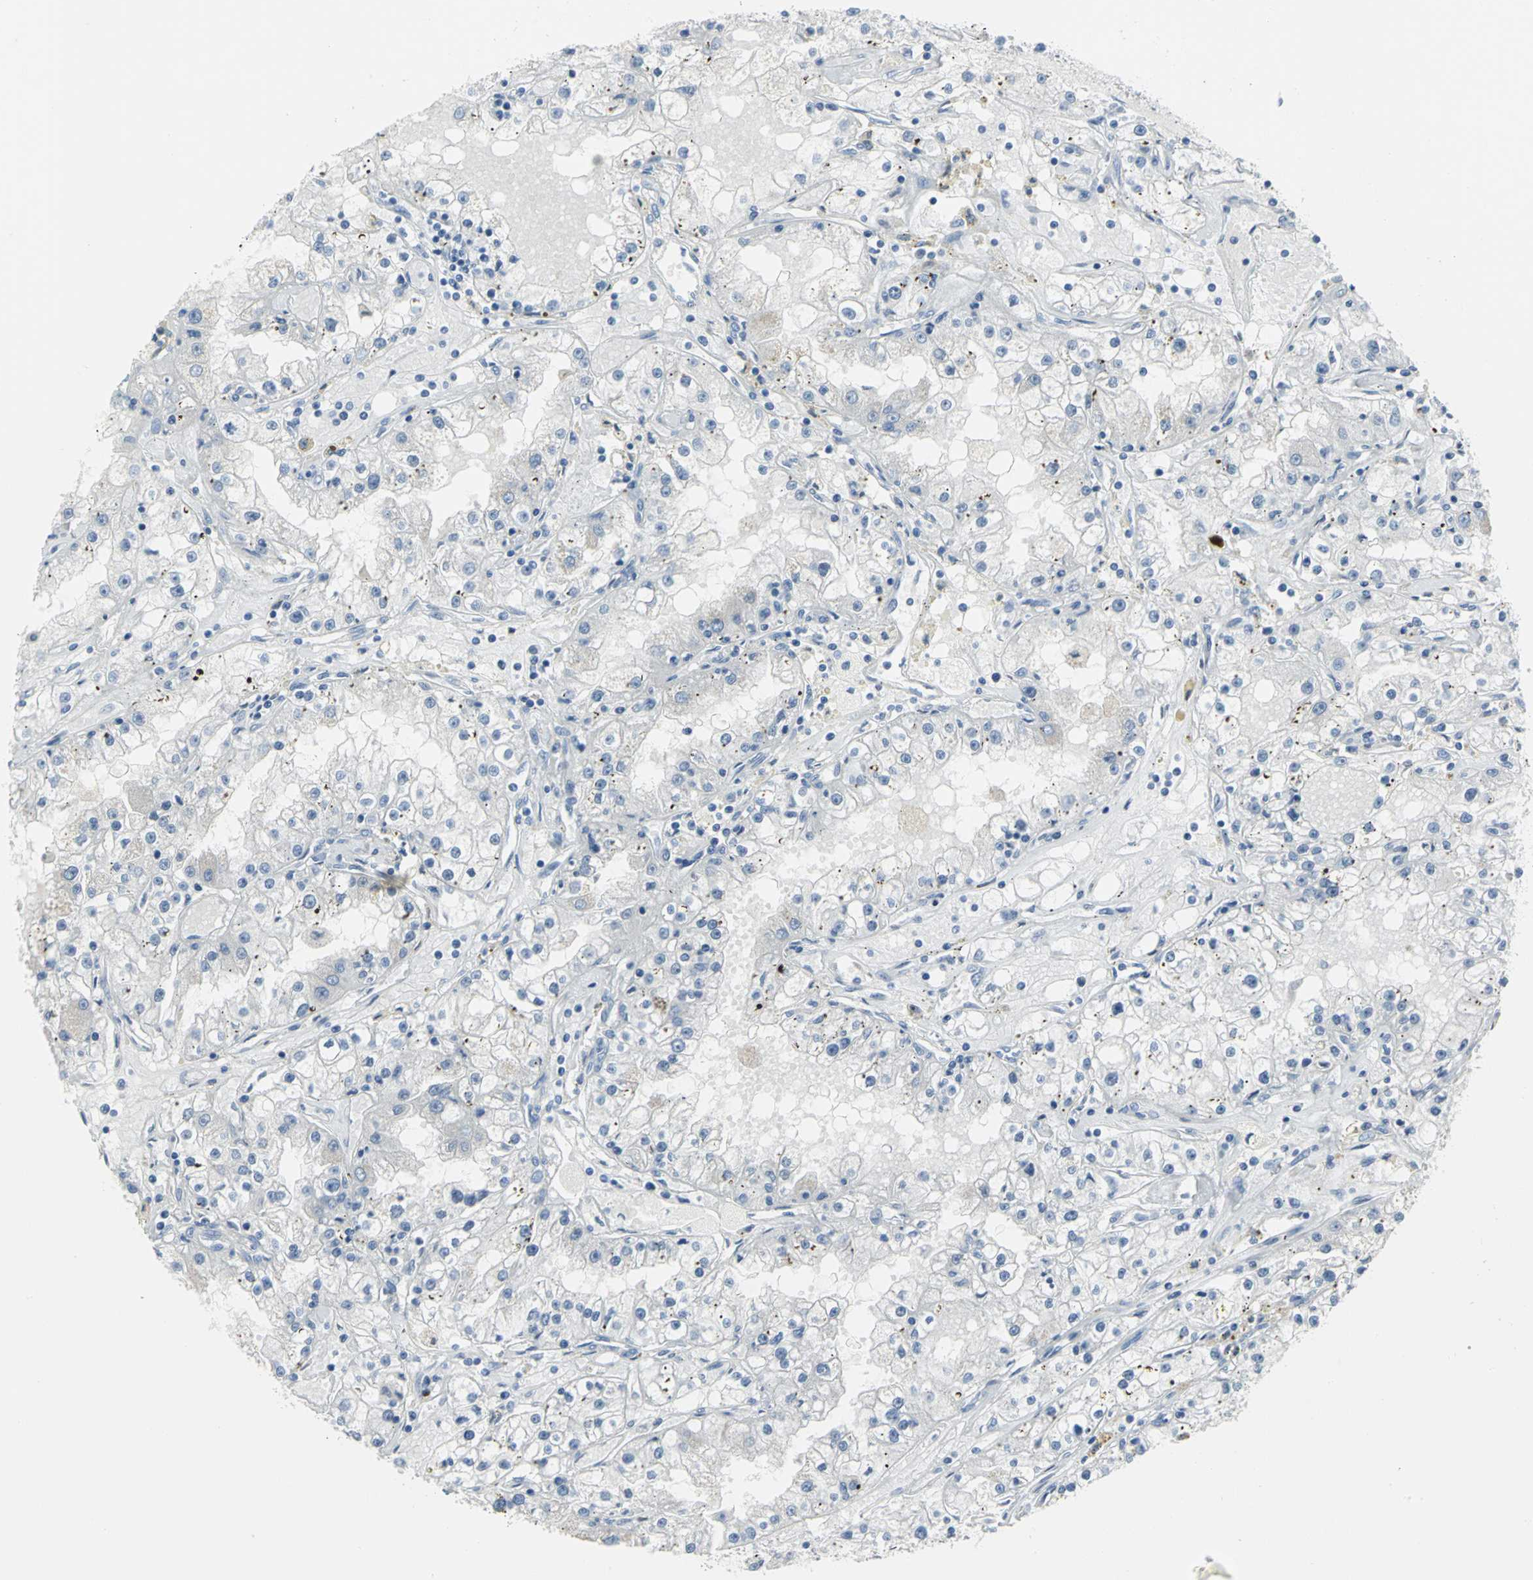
{"staining": {"intensity": "negative", "quantity": "none", "location": "none"}, "tissue": "renal cancer", "cell_type": "Tumor cells", "image_type": "cancer", "snomed": [{"axis": "morphology", "description": "Adenocarcinoma, NOS"}, {"axis": "topography", "description": "Kidney"}], "caption": "This is an IHC histopathology image of human renal adenocarcinoma. There is no positivity in tumor cells.", "gene": "MCM3", "patient": {"sex": "male", "age": 56}}